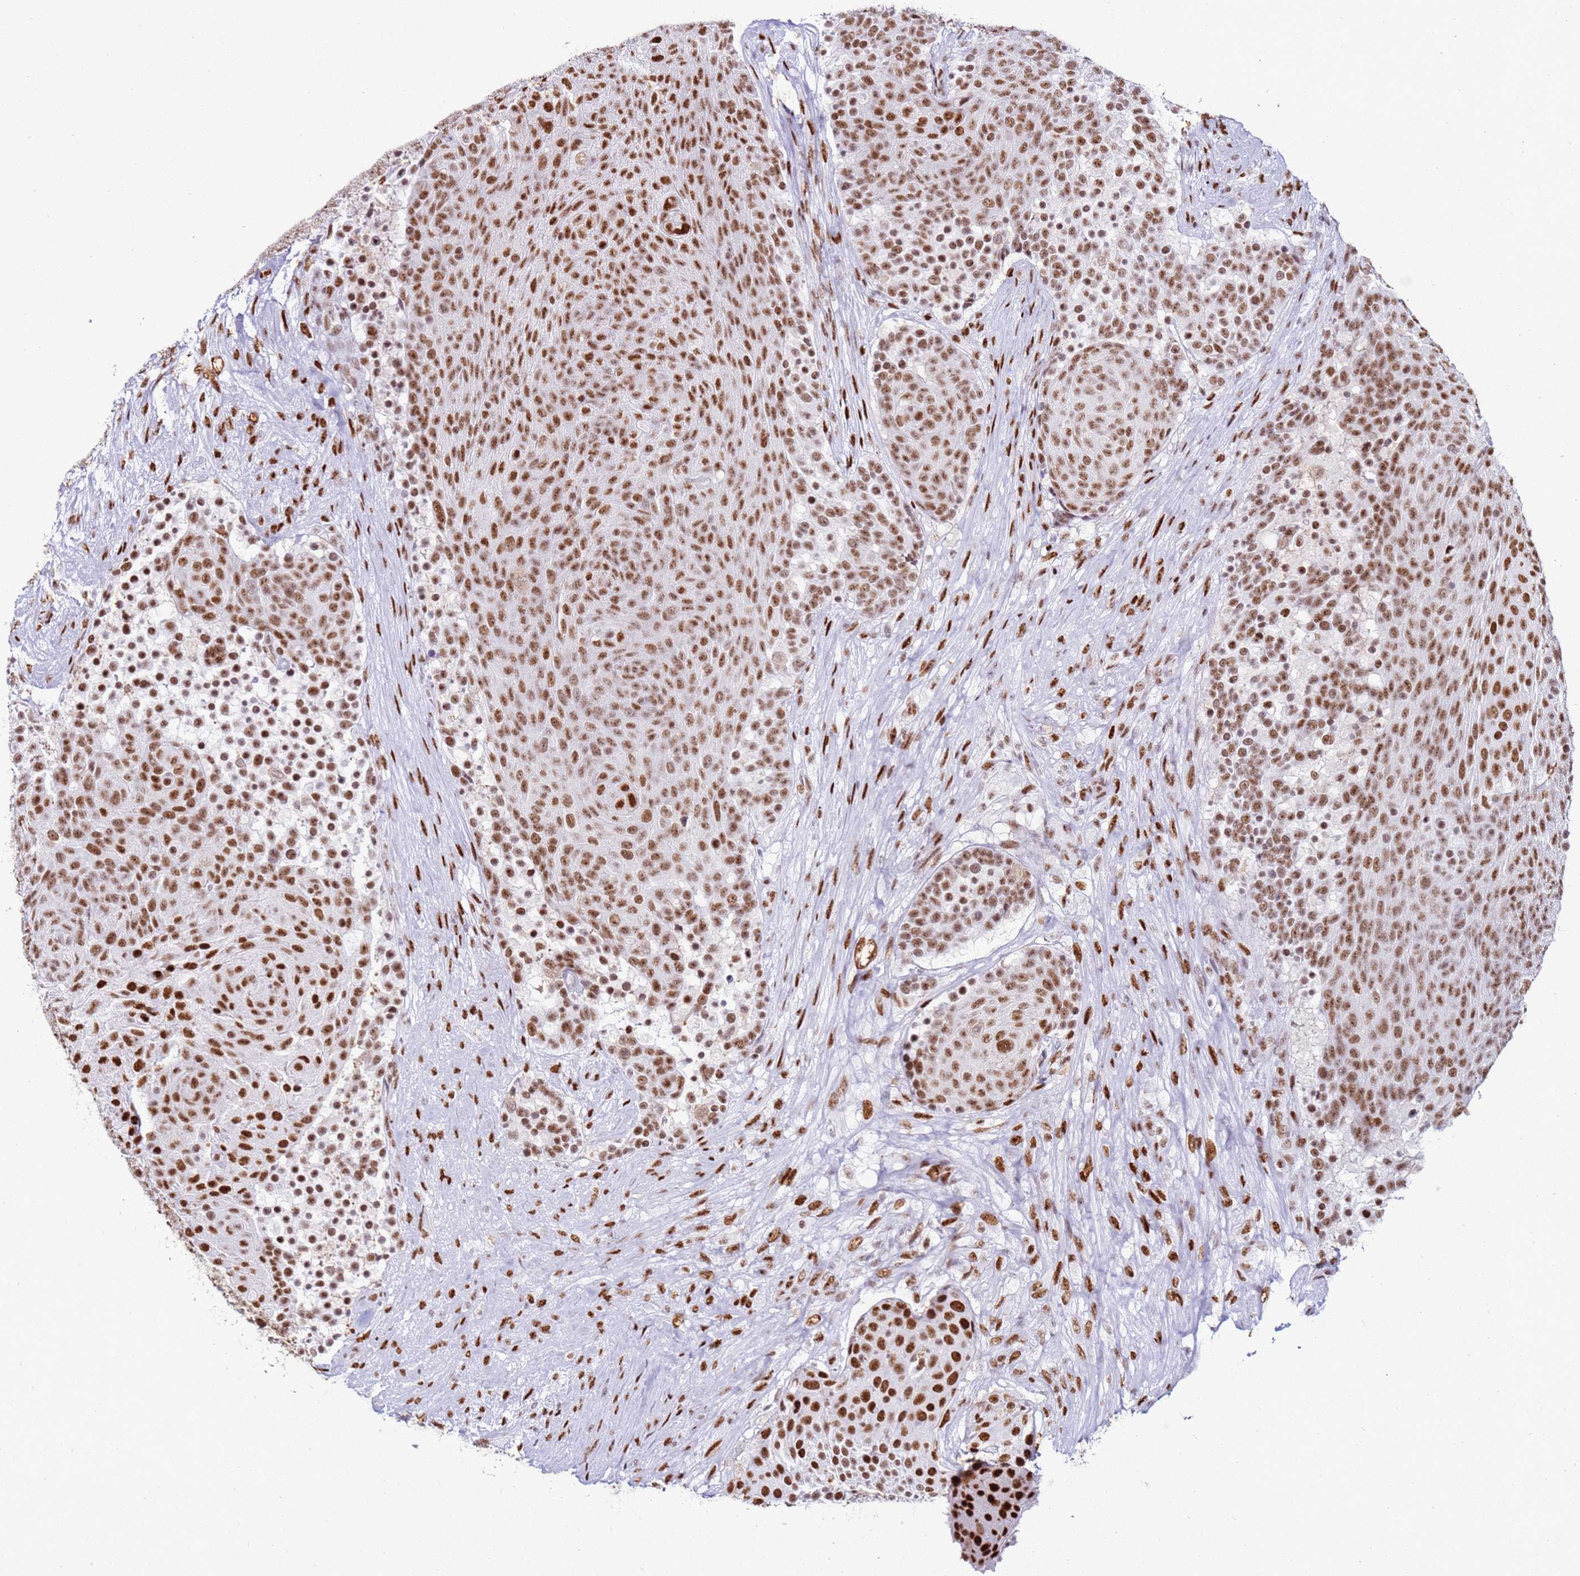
{"staining": {"intensity": "strong", "quantity": ">75%", "location": "nuclear"}, "tissue": "urothelial cancer", "cell_type": "Tumor cells", "image_type": "cancer", "snomed": [{"axis": "morphology", "description": "Urothelial carcinoma, High grade"}, {"axis": "topography", "description": "Urinary bladder"}], "caption": "Tumor cells reveal high levels of strong nuclear staining in approximately >75% of cells in high-grade urothelial carcinoma. Using DAB (brown) and hematoxylin (blue) stains, captured at high magnification using brightfield microscopy.", "gene": "KPNA4", "patient": {"sex": "female", "age": 63}}